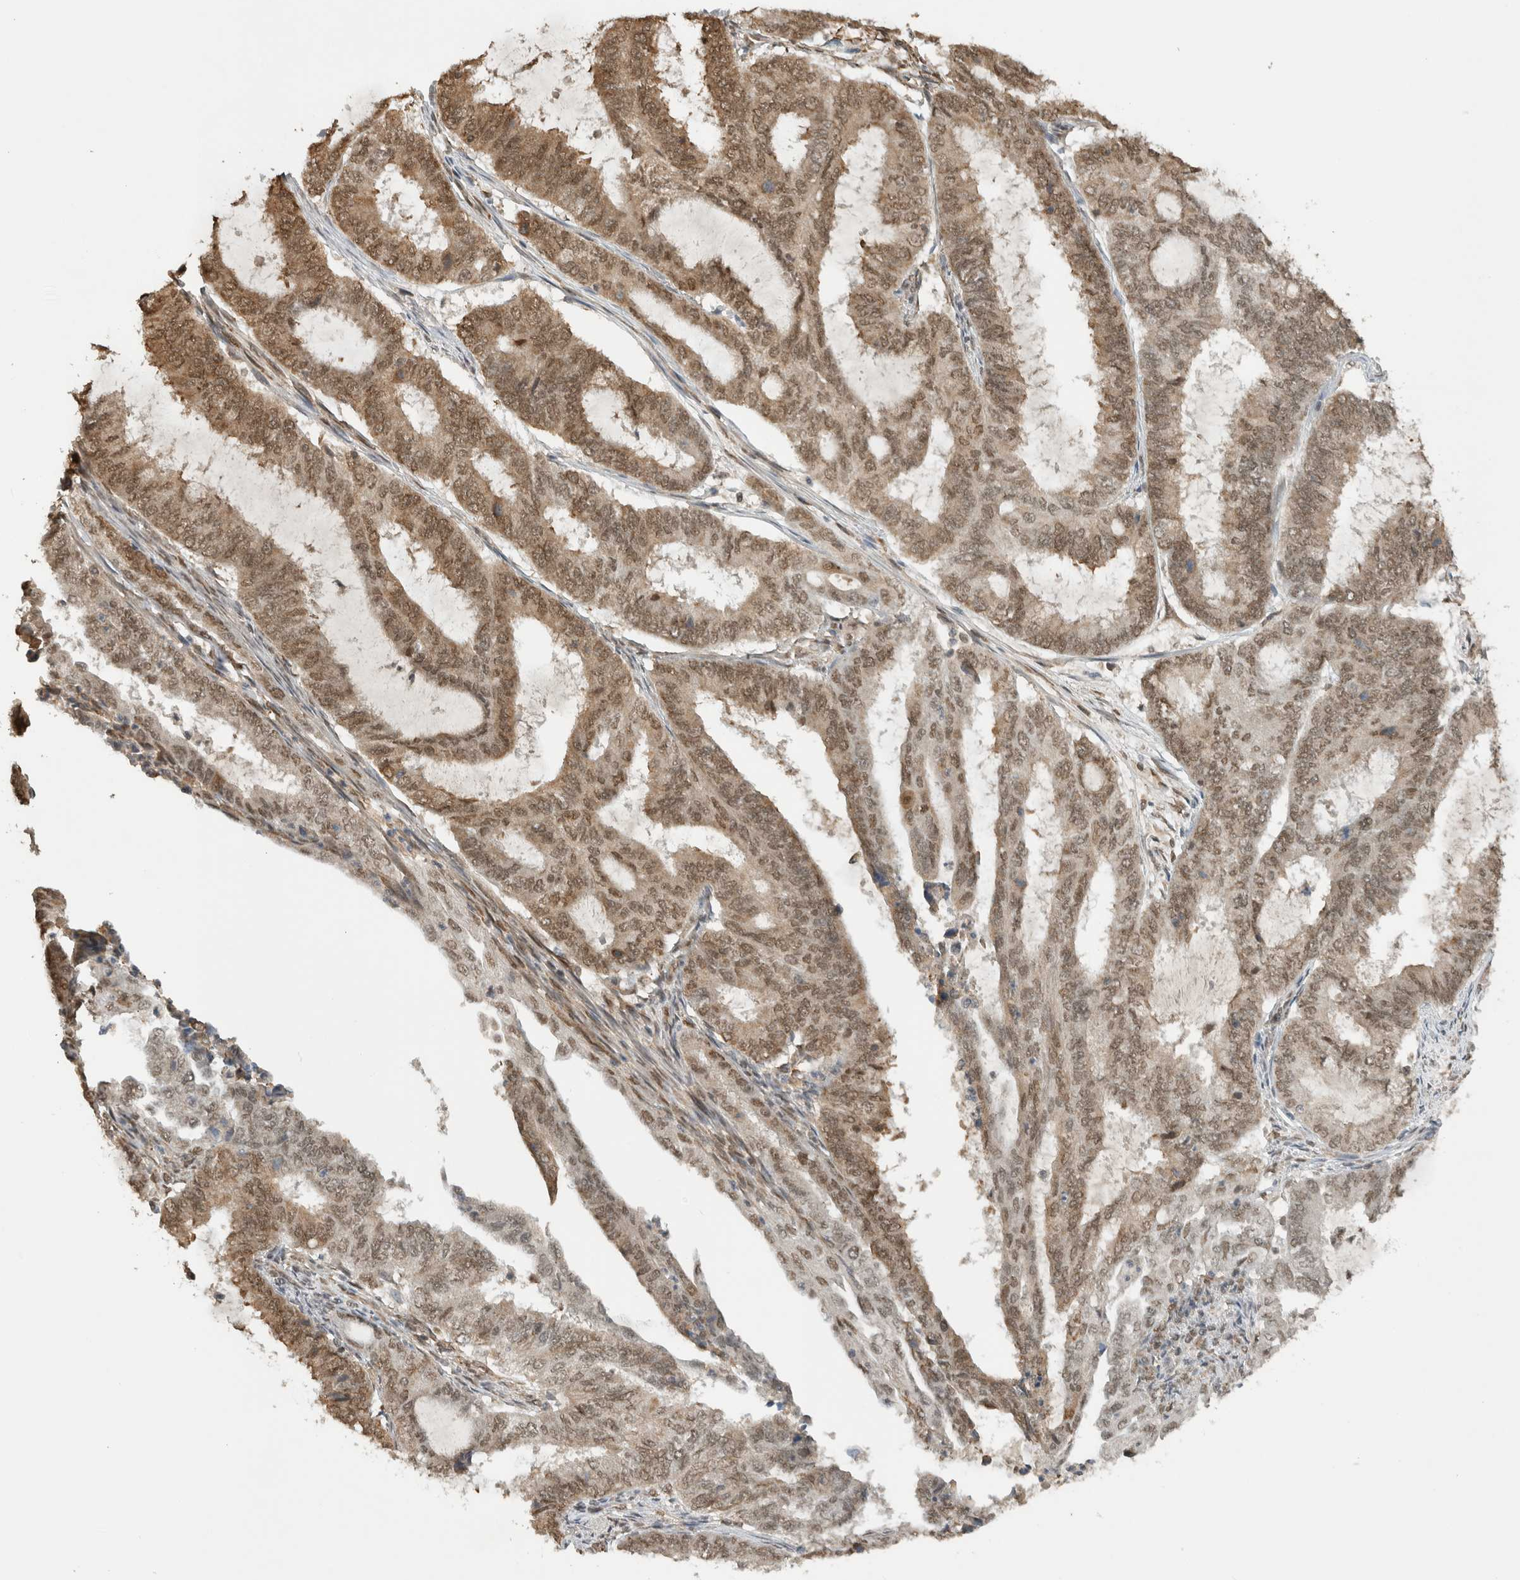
{"staining": {"intensity": "moderate", "quantity": ">75%", "location": "cytoplasmic/membranous,nuclear"}, "tissue": "endometrial cancer", "cell_type": "Tumor cells", "image_type": "cancer", "snomed": [{"axis": "morphology", "description": "Adenocarcinoma, NOS"}, {"axis": "topography", "description": "Endometrium"}], "caption": "The immunohistochemical stain labels moderate cytoplasmic/membranous and nuclear expression in tumor cells of endometrial cancer (adenocarcinoma) tissue. (Brightfield microscopy of DAB IHC at high magnification).", "gene": "C1orf21", "patient": {"sex": "female", "age": 51}}